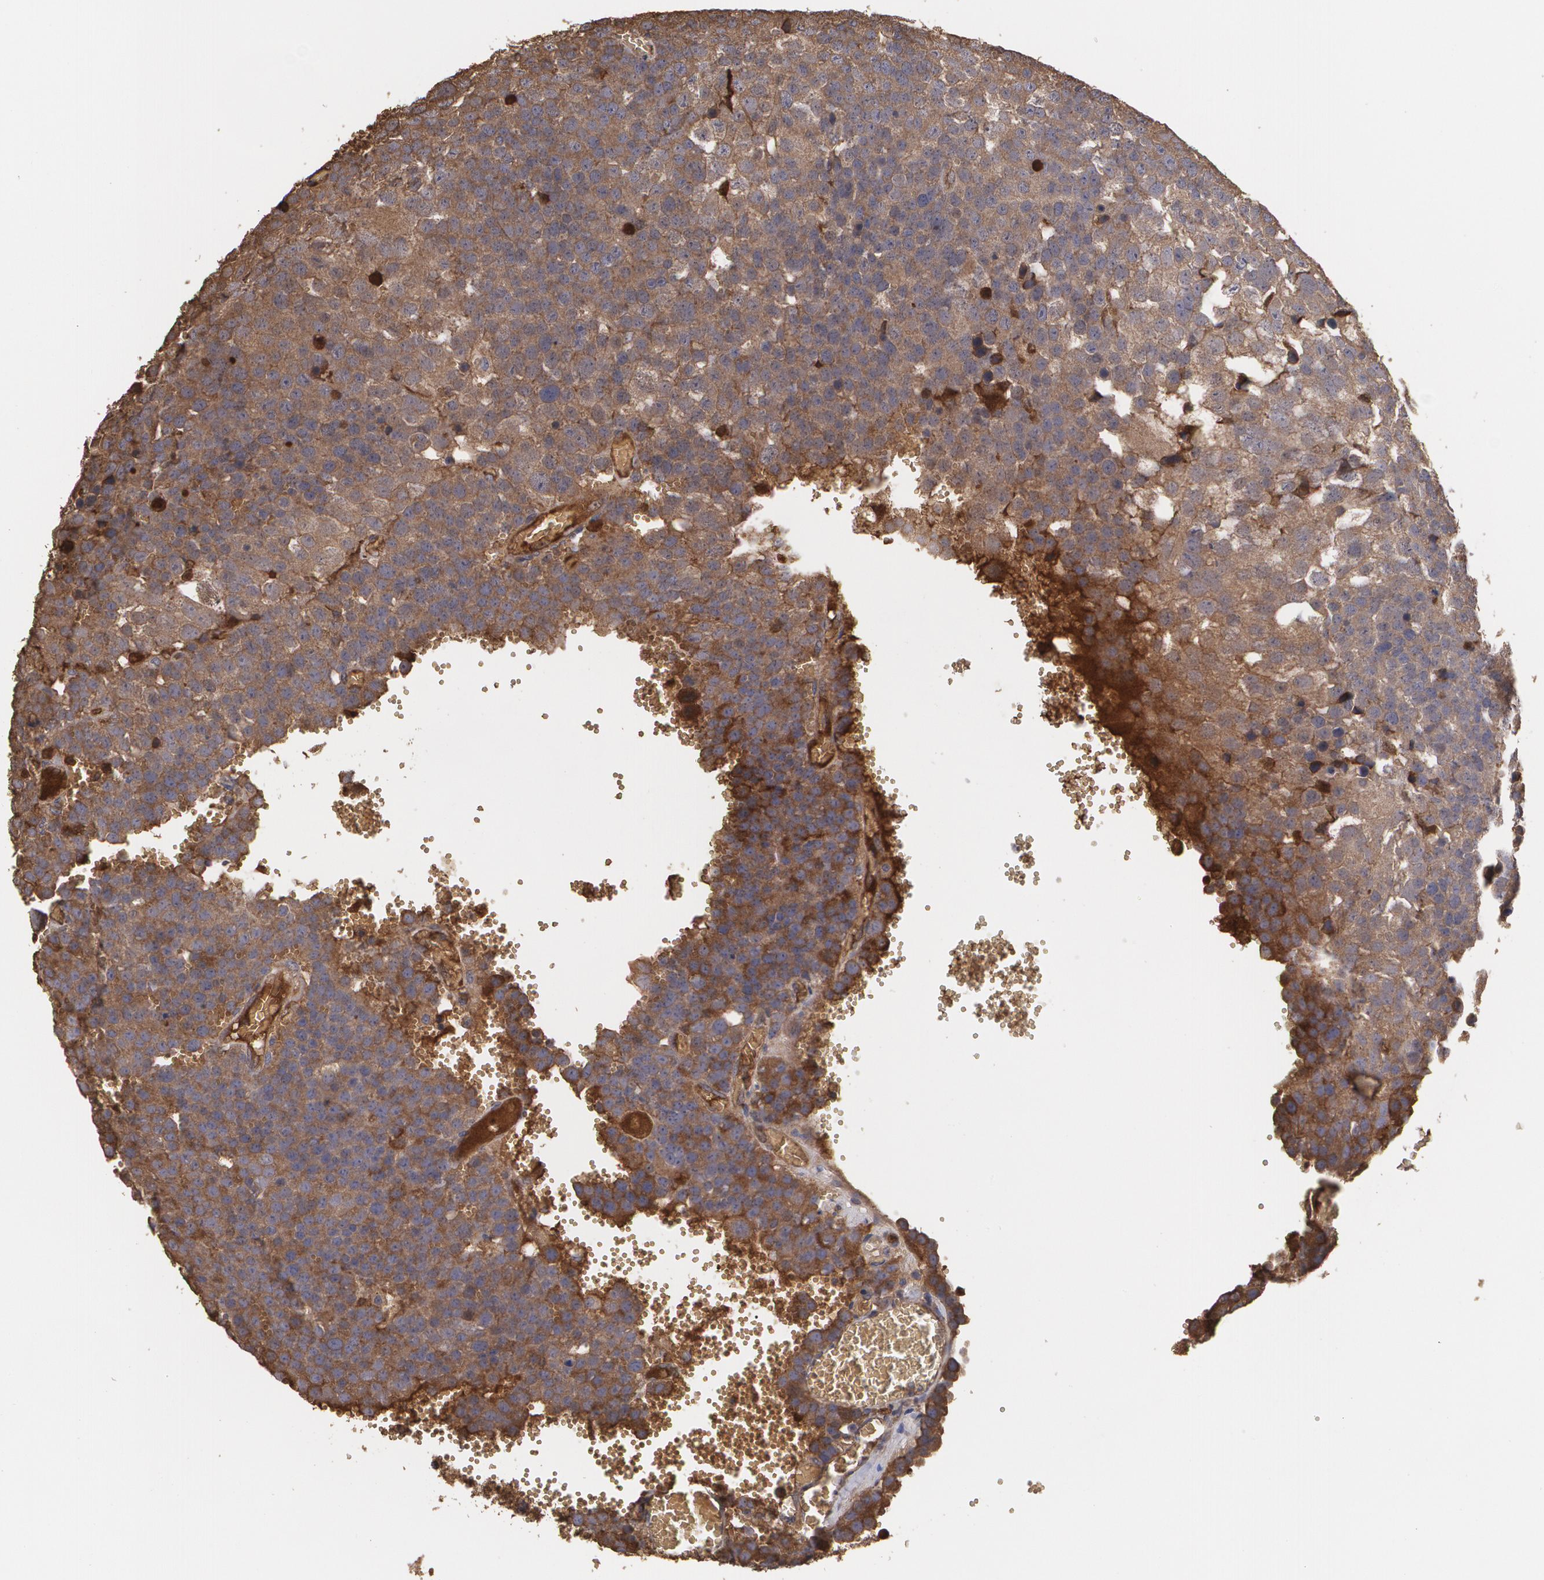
{"staining": {"intensity": "moderate", "quantity": ">75%", "location": "cytoplasmic/membranous"}, "tissue": "testis cancer", "cell_type": "Tumor cells", "image_type": "cancer", "snomed": [{"axis": "morphology", "description": "Seminoma, NOS"}, {"axis": "topography", "description": "Testis"}], "caption": "Immunohistochemical staining of human testis seminoma exhibits moderate cytoplasmic/membranous protein expression in approximately >75% of tumor cells.", "gene": "PON1", "patient": {"sex": "male", "age": 71}}